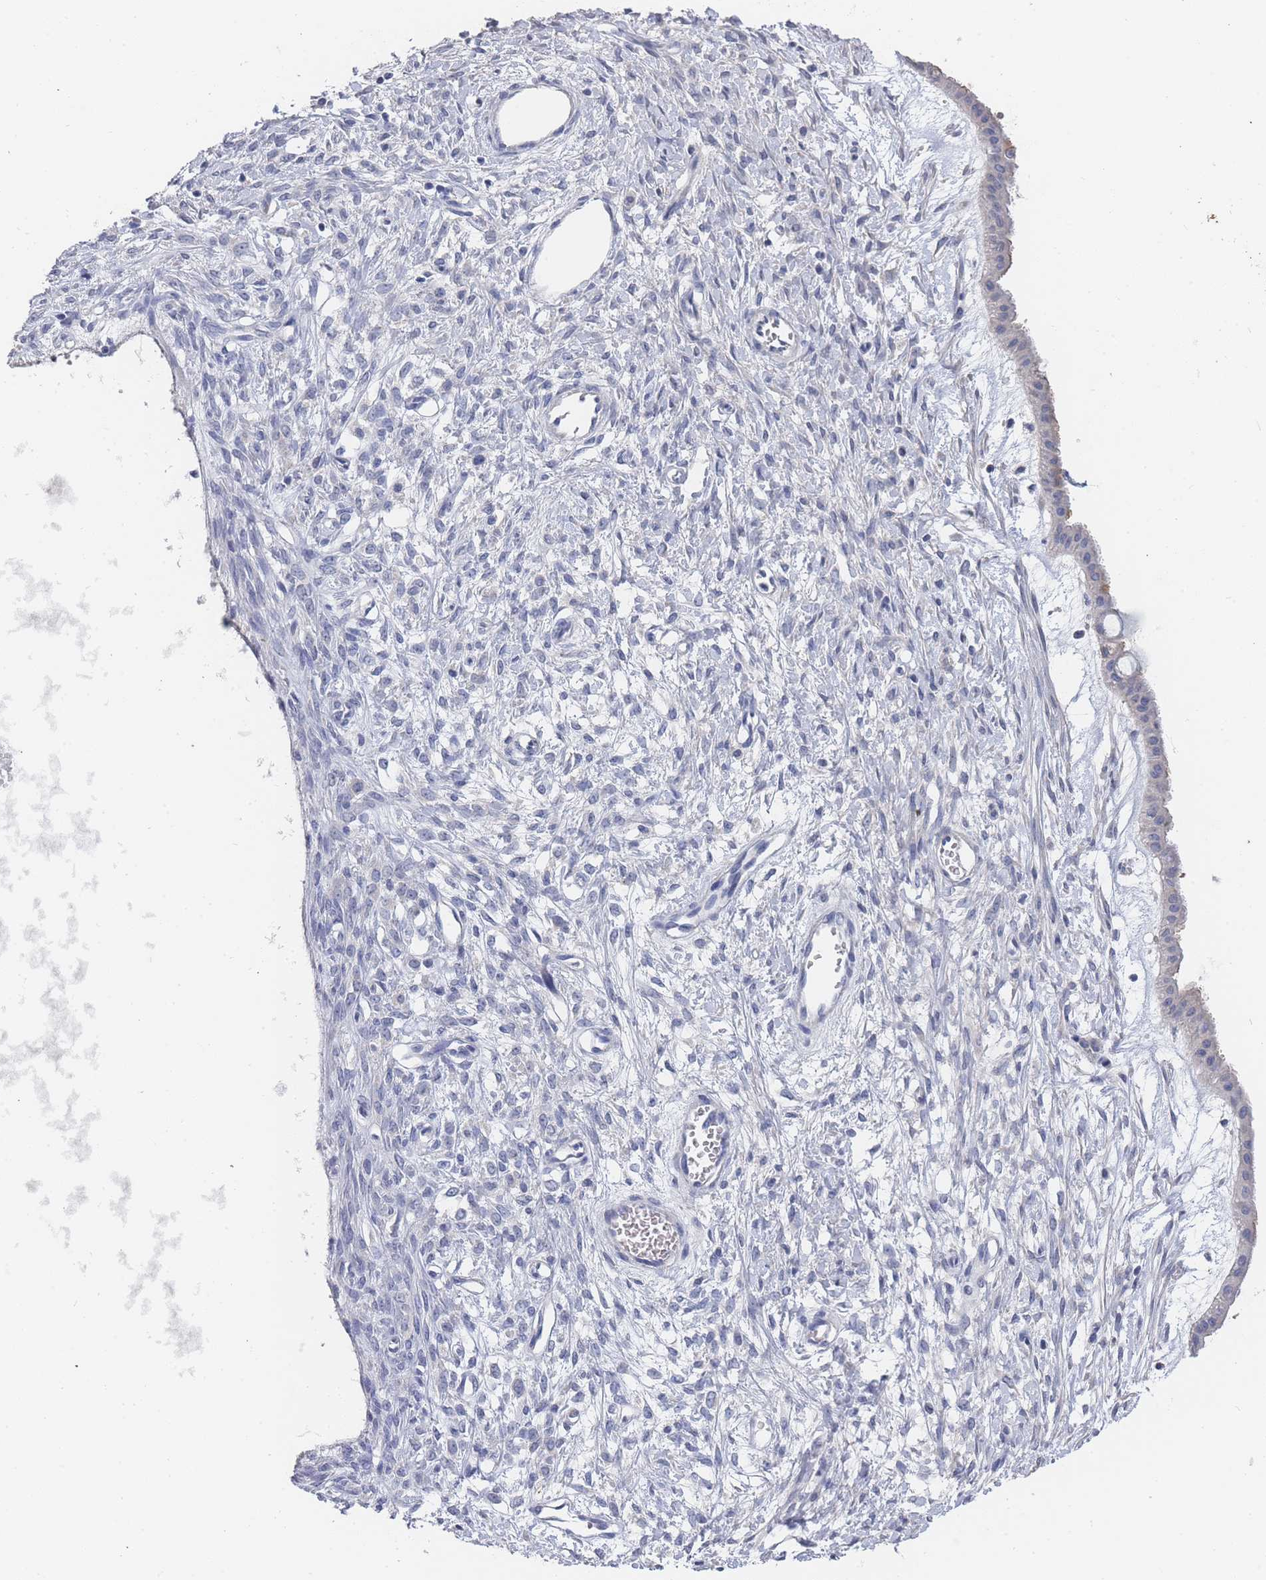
{"staining": {"intensity": "negative", "quantity": "none", "location": "none"}, "tissue": "ovarian cancer", "cell_type": "Tumor cells", "image_type": "cancer", "snomed": [{"axis": "morphology", "description": "Cystadenocarcinoma, mucinous, NOS"}, {"axis": "topography", "description": "Ovary"}], "caption": "DAB immunohistochemical staining of ovarian cancer reveals no significant expression in tumor cells.", "gene": "ACAD11", "patient": {"sex": "female", "age": 73}}